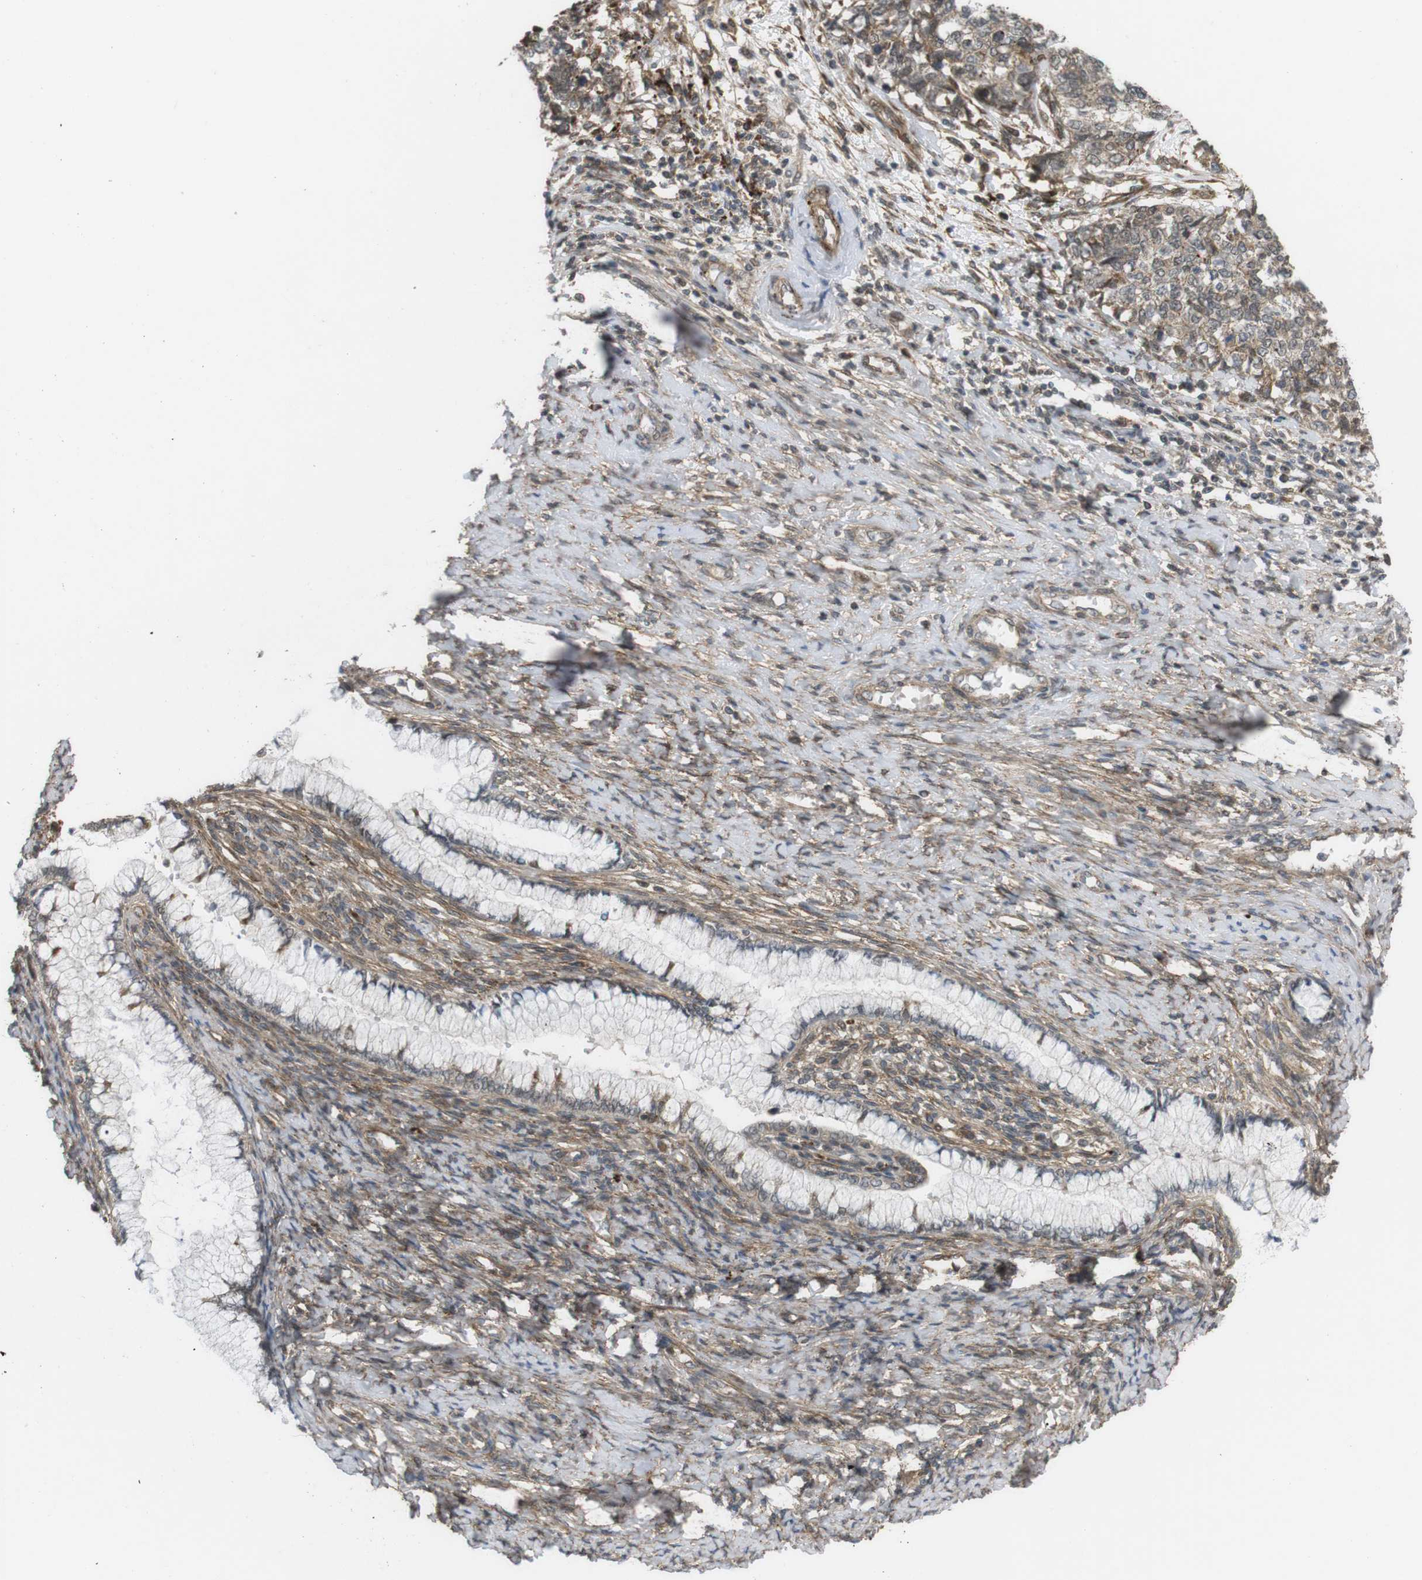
{"staining": {"intensity": "weak", "quantity": ">75%", "location": "cytoplasmic/membranous"}, "tissue": "cervical cancer", "cell_type": "Tumor cells", "image_type": "cancer", "snomed": [{"axis": "morphology", "description": "Squamous cell carcinoma, NOS"}, {"axis": "topography", "description": "Cervix"}], "caption": "High-power microscopy captured an immunohistochemistry histopathology image of cervical cancer (squamous cell carcinoma), revealing weak cytoplasmic/membranous expression in about >75% of tumor cells. (IHC, brightfield microscopy, high magnification).", "gene": "KANK2", "patient": {"sex": "female", "age": 63}}